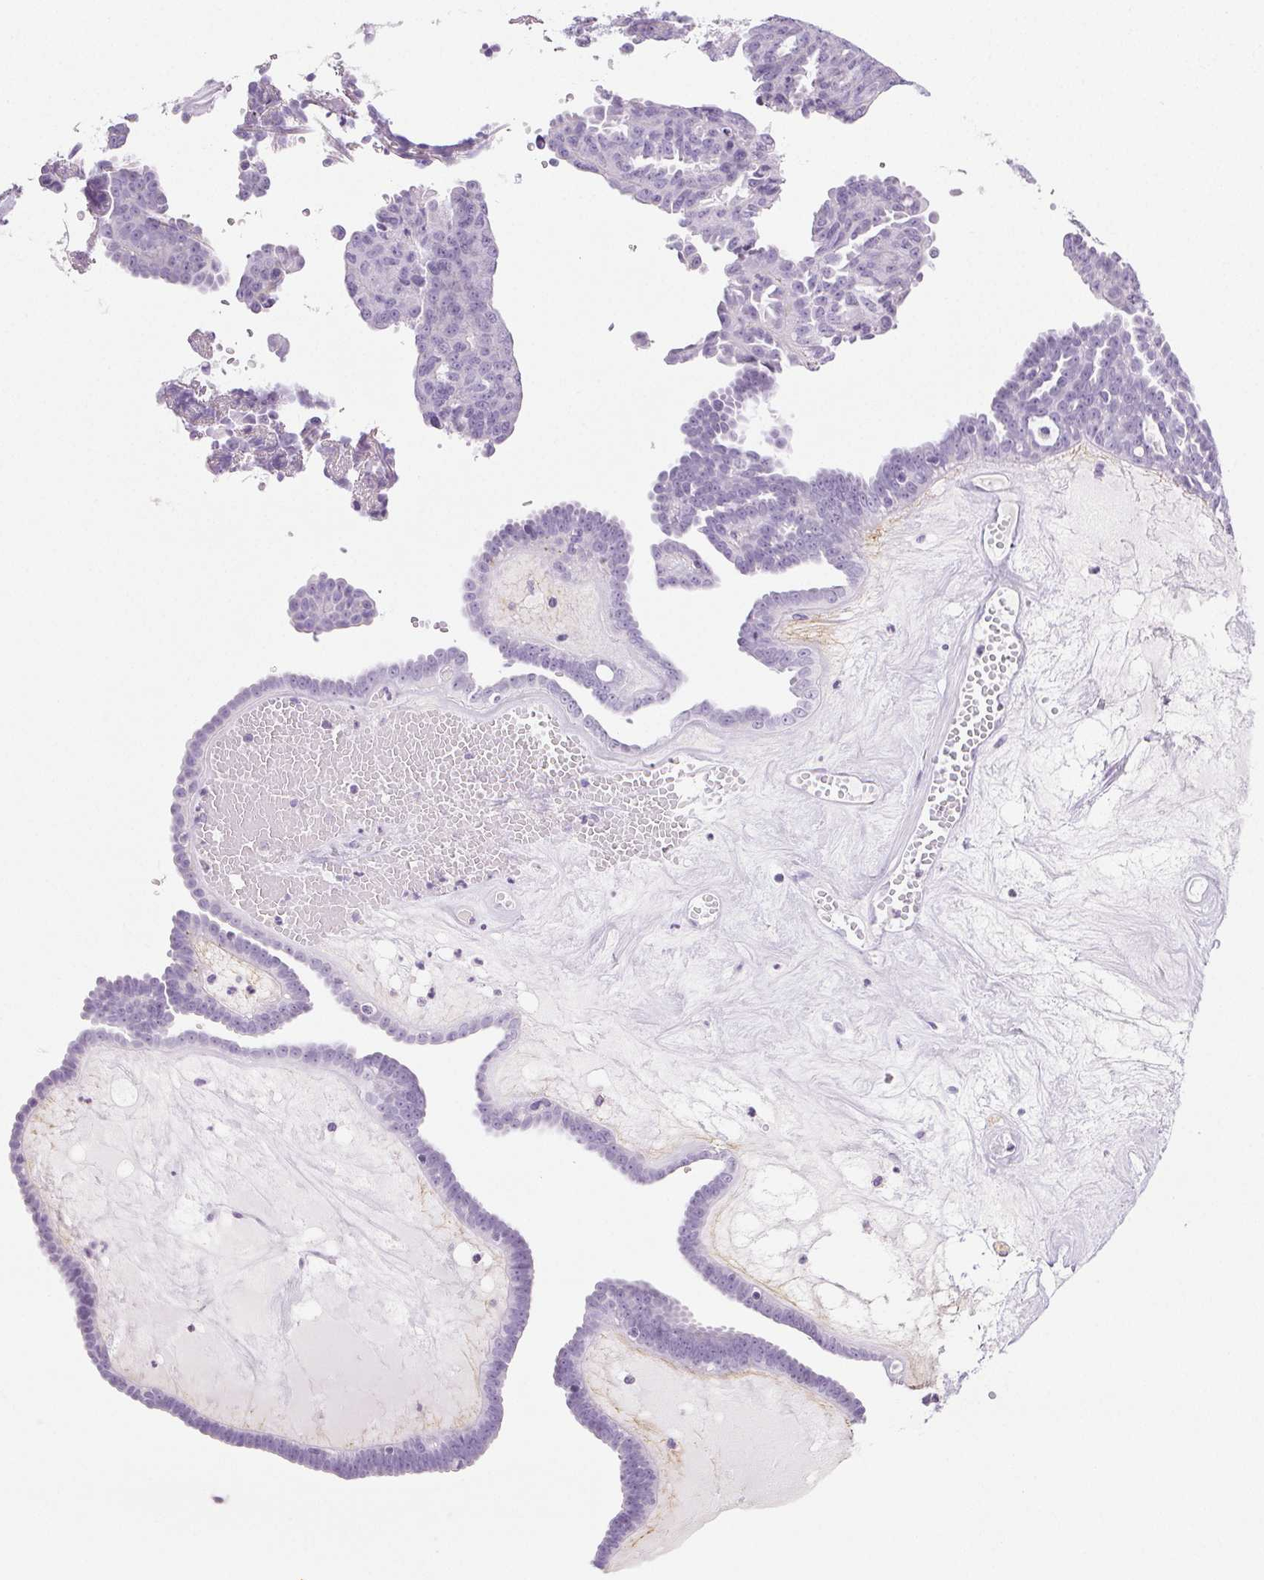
{"staining": {"intensity": "negative", "quantity": "none", "location": "none"}, "tissue": "ovarian cancer", "cell_type": "Tumor cells", "image_type": "cancer", "snomed": [{"axis": "morphology", "description": "Cystadenocarcinoma, serous, NOS"}, {"axis": "topography", "description": "Ovary"}], "caption": "Histopathology image shows no significant protein staining in tumor cells of ovarian serous cystadenocarcinoma.", "gene": "BEND2", "patient": {"sex": "female", "age": 71}}